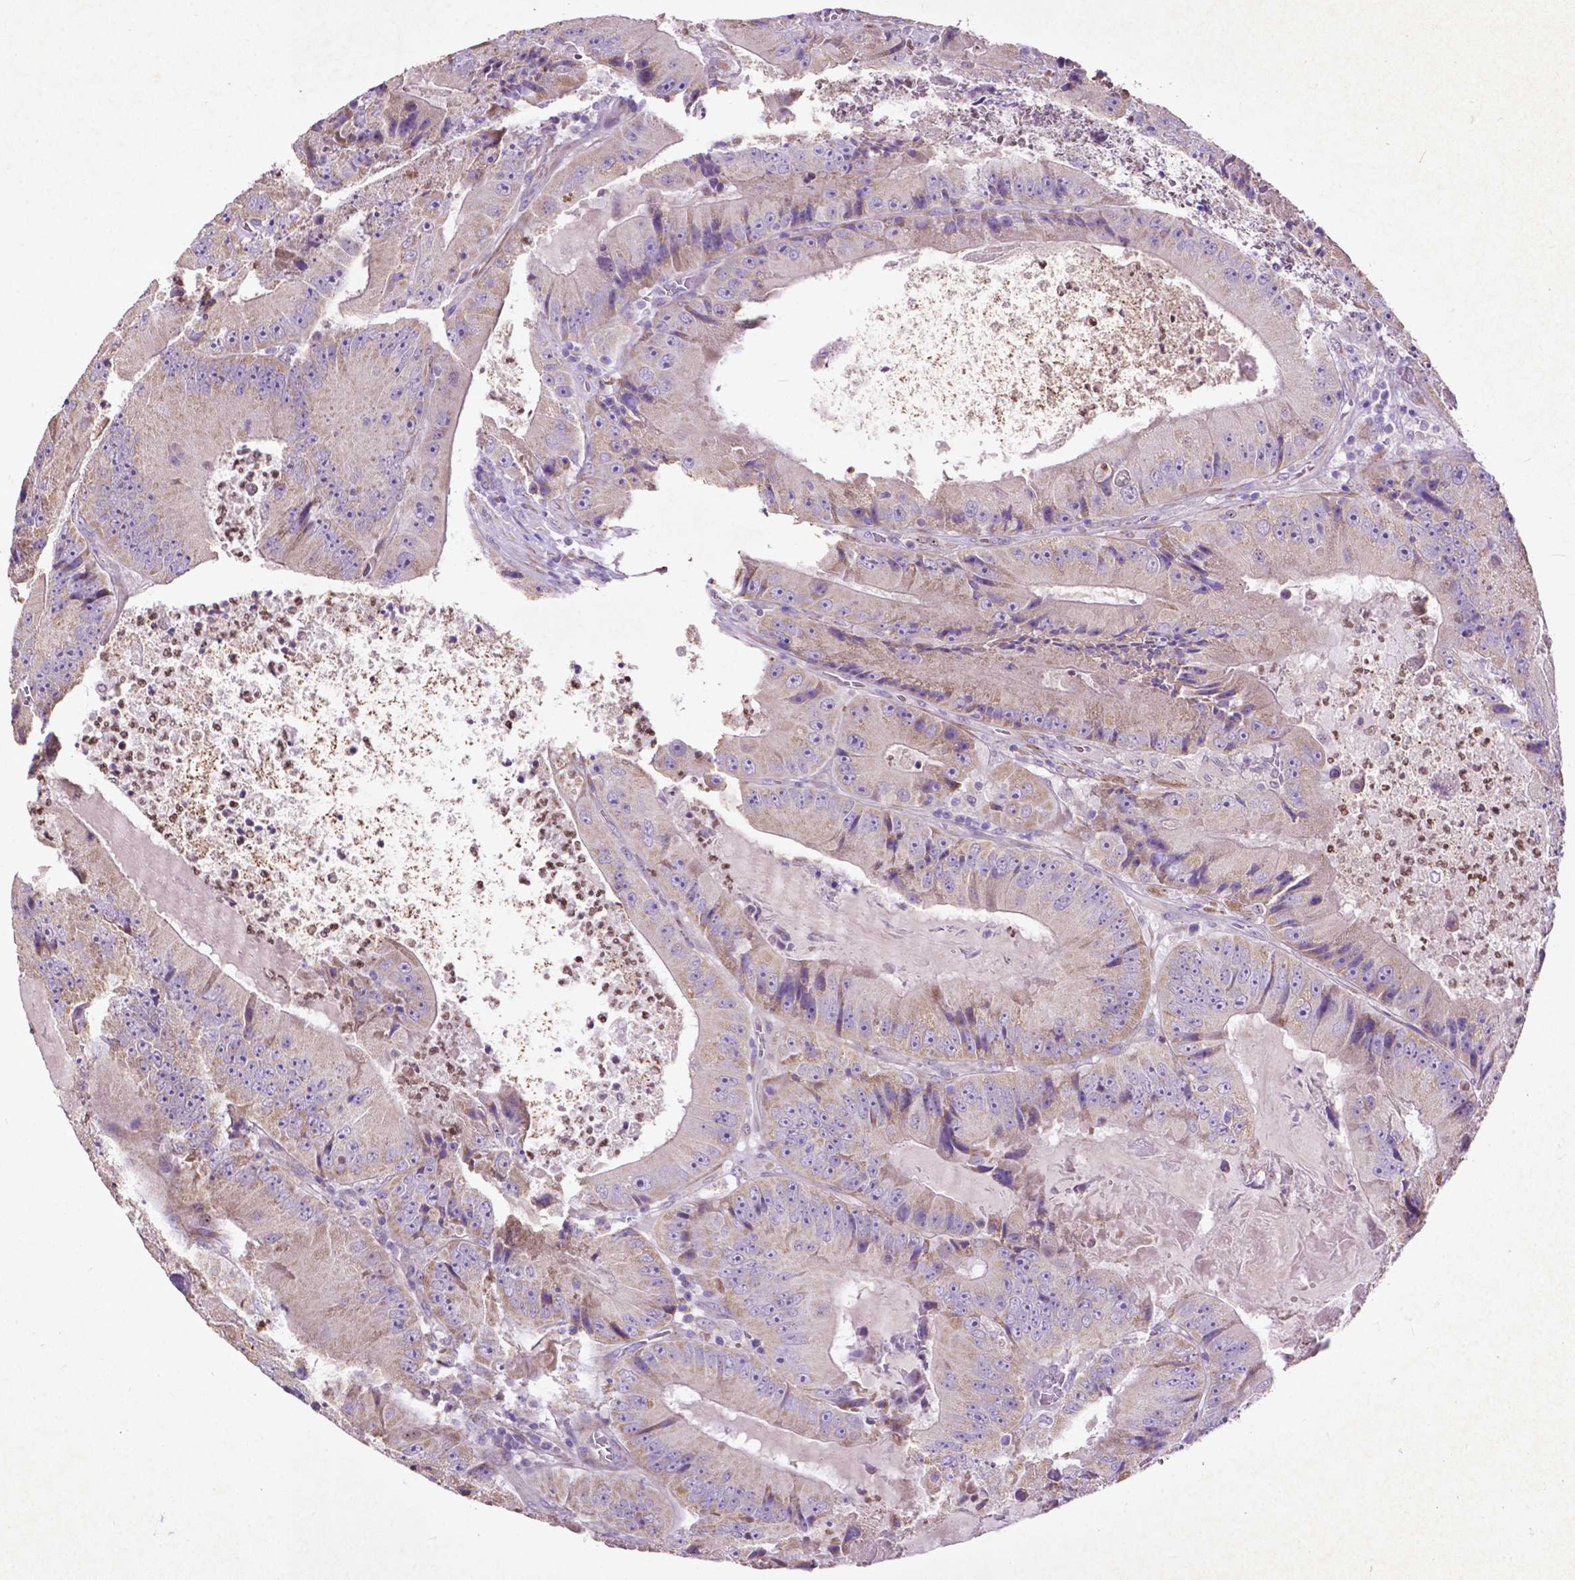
{"staining": {"intensity": "weak", "quantity": "<25%", "location": "cytoplasmic/membranous"}, "tissue": "colorectal cancer", "cell_type": "Tumor cells", "image_type": "cancer", "snomed": [{"axis": "morphology", "description": "Adenocarcinoma, NOS"}, {"axis": "topography", "description": "Colon"}], "caption": "High magnification brightfield microscopy of colorectal cancer stained with DAB (brown) and counterstained with hematoxylin (blue): tumor cells show no significant positivity.", "gene": "THEGL", "patient": {"sex": "female", "age": 86}}